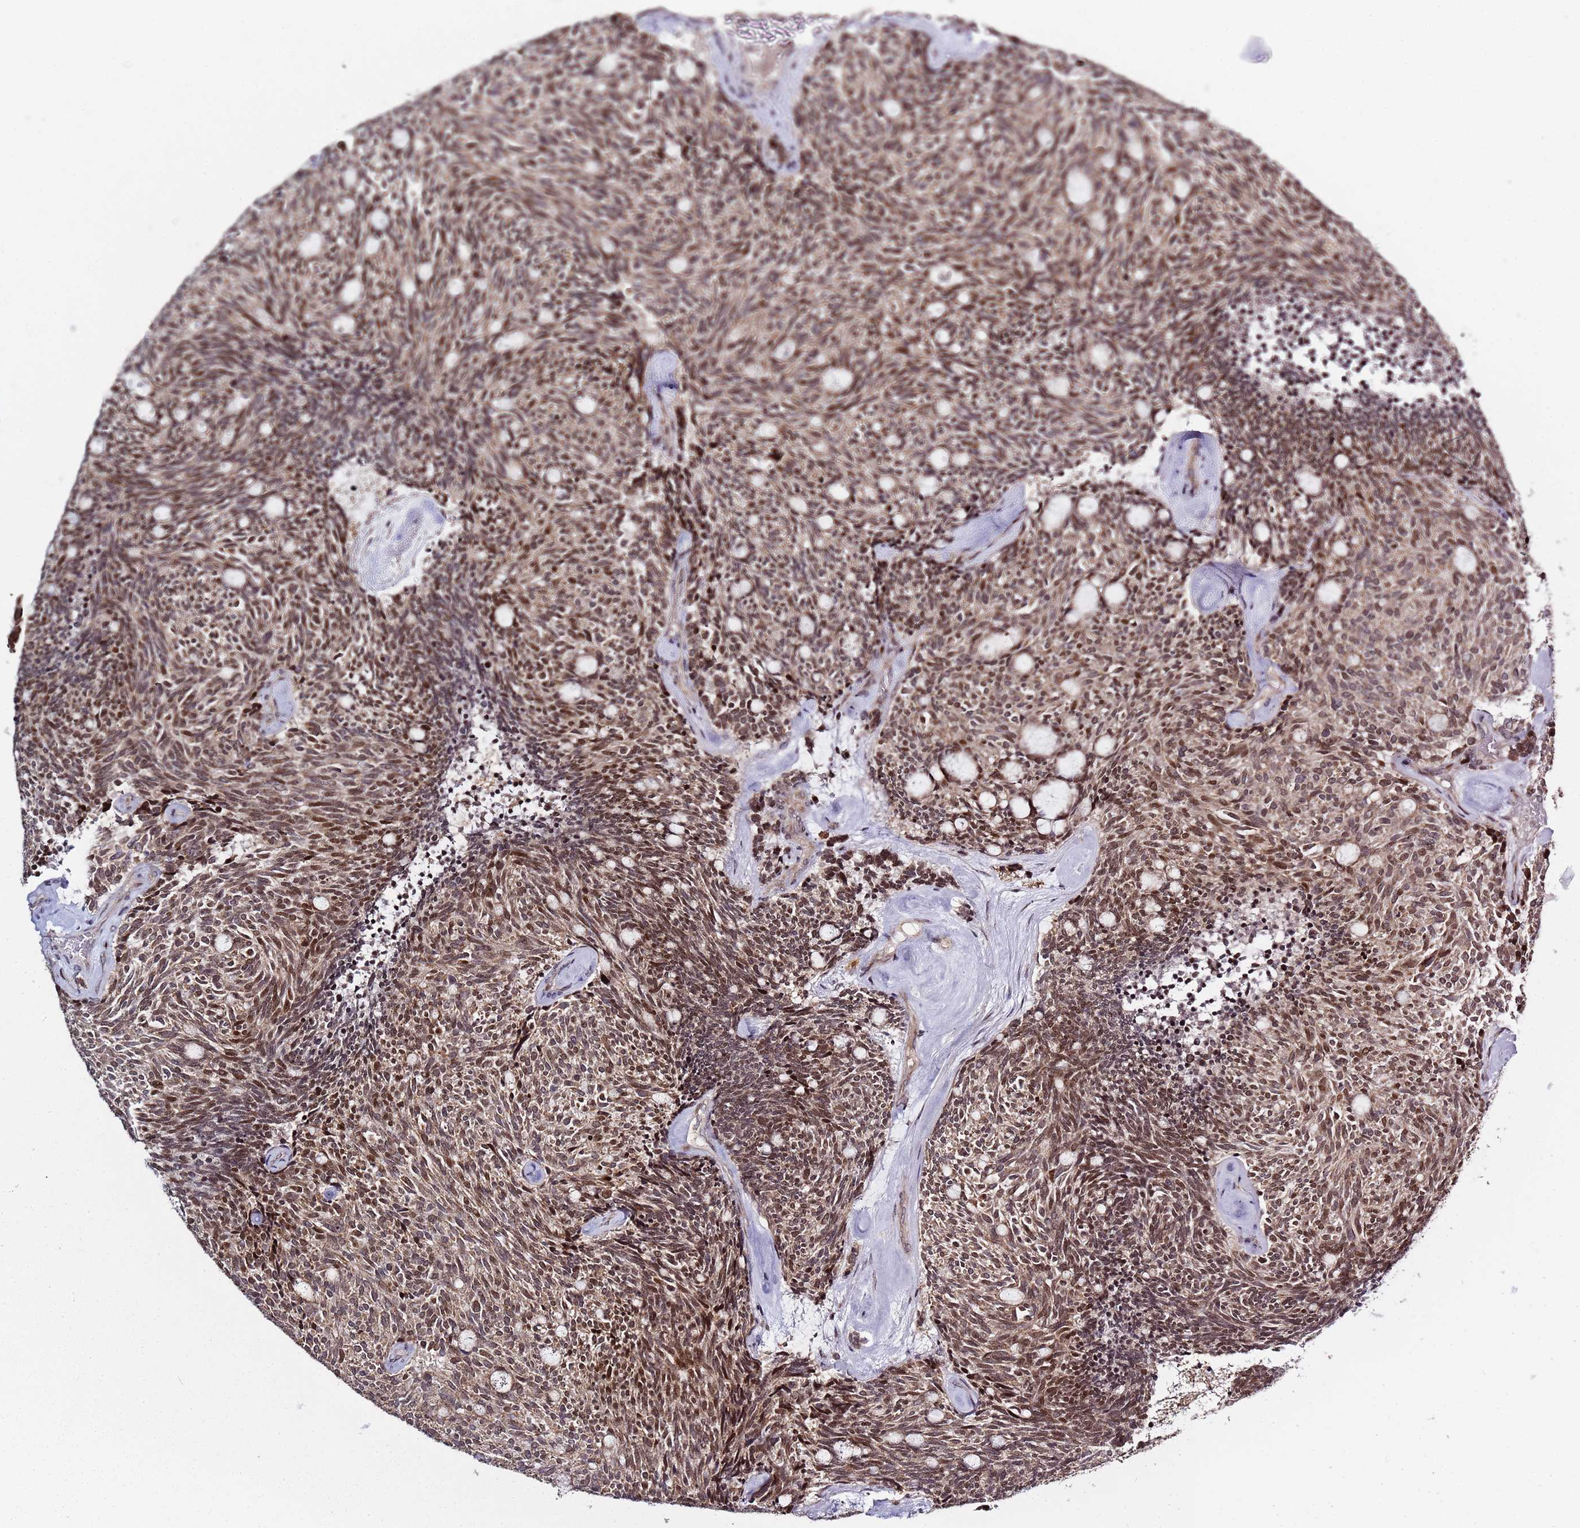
{"staining": {"intensity": "moderate", "quantity": ">75%", "location": "cytoplasmic/membranous,nuclear"}, "tissue": "carcinoid", "cell_type": "Tumor cells", "image_type": "cancer", "snomed": [{"axis": "morphology", "description": "Carcinoid, malignant, NOS"}, {"axis": "topography", "description": "Pancreas"}], "caption": "The photomicrograph shows immunohistochemical staining of carcinoid. There is moderate cytoplasmic/membranous and nuclear staining is appreciated in approximately >75% of tumor cells.", "gene": "RCOR2", "patient": {"sex": "female", "age": 54}}